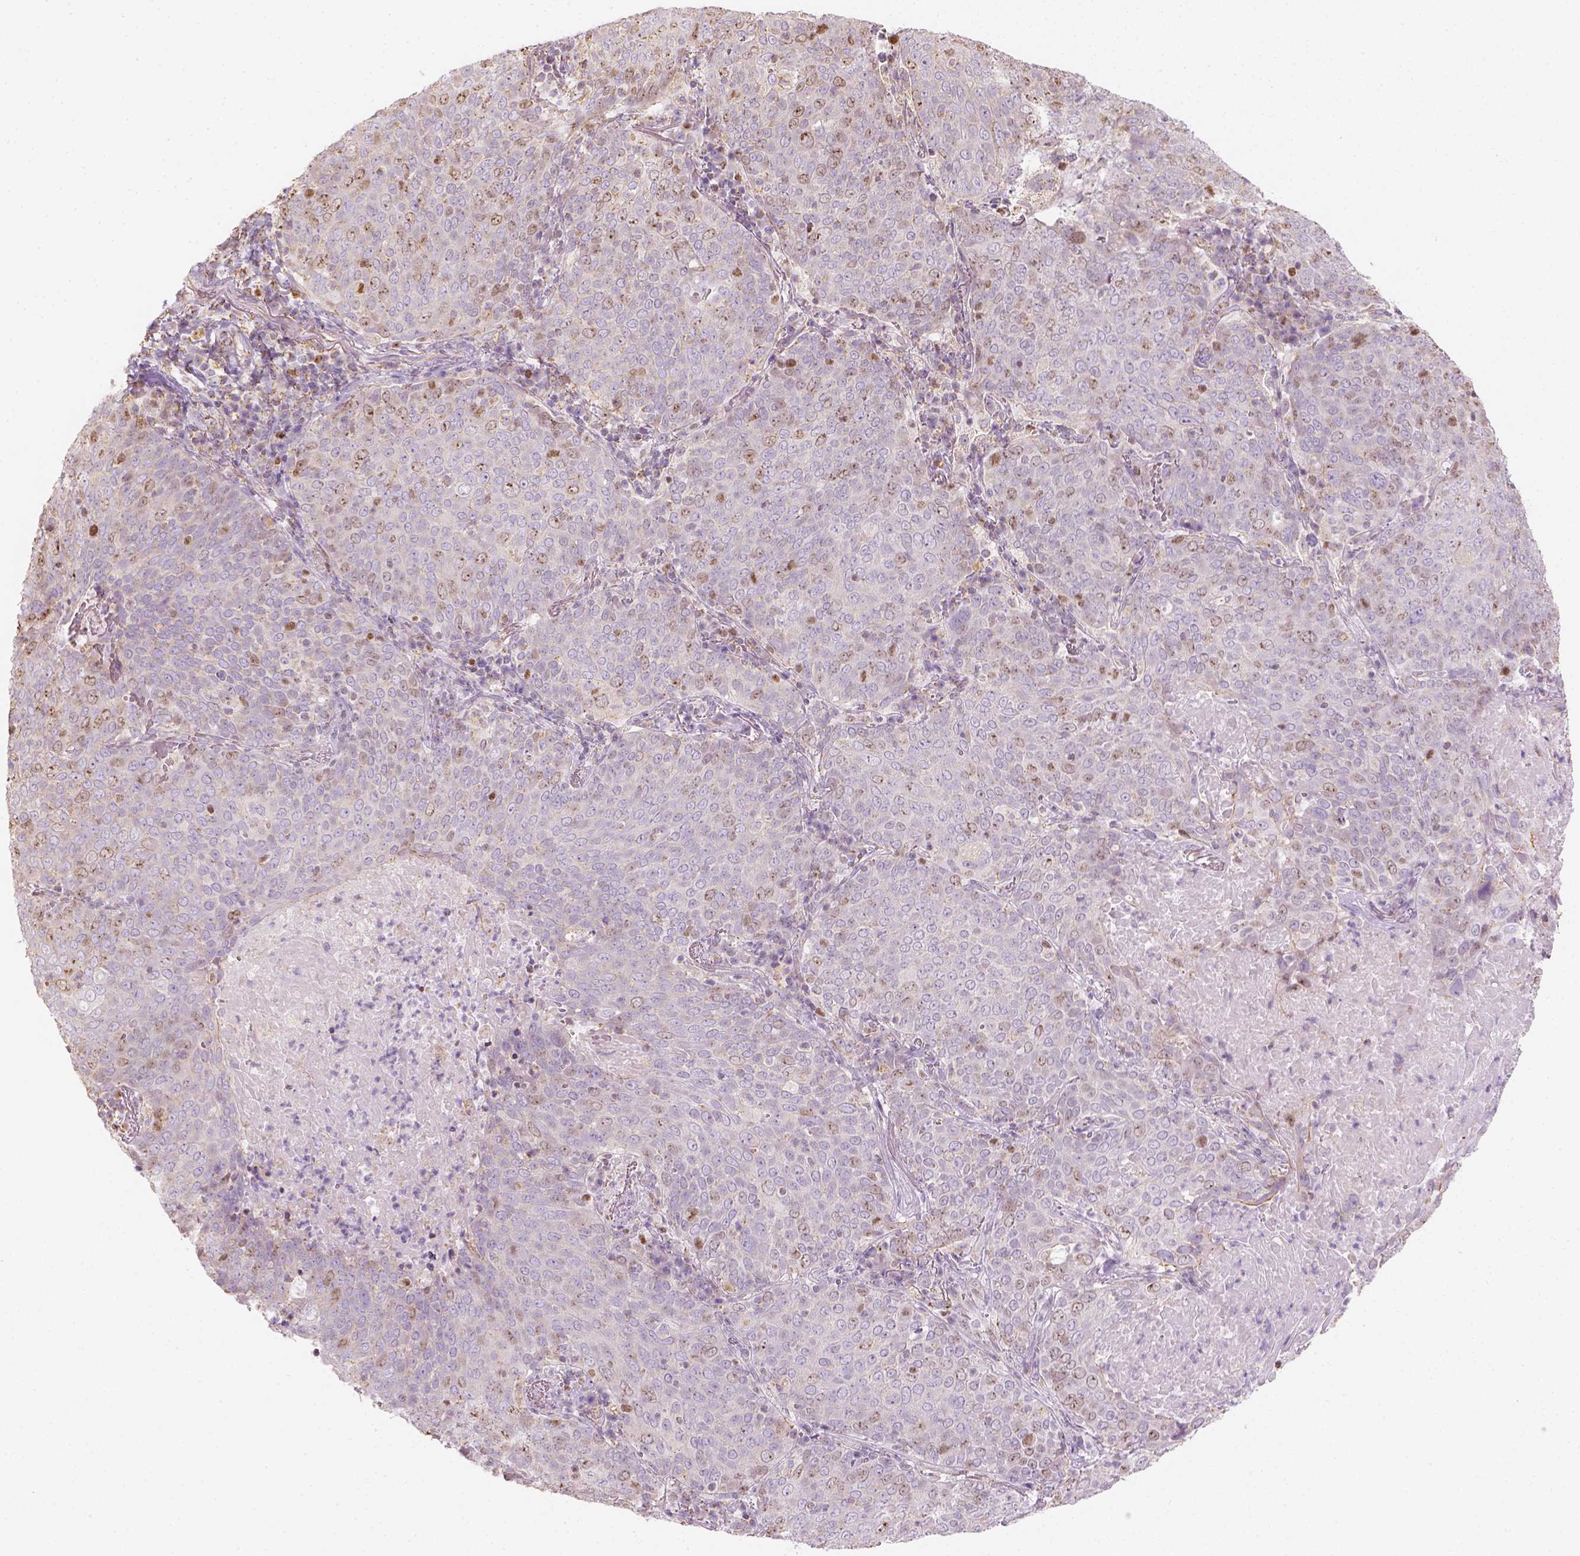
{"staining": {"intensity": "weak", "quantity": "<25%", "location": "nuclear"}, "tissue": "lung cancer", "cell_type": "Tumor cells", "image_type": "cancer", "snomed": [{"axis": "morphology", "description": "Squamous cell carcinoma, NOS"}, {"axis": "topography", "description": "Lung"}], "caption": "DAB (3,3'-diaminobenzidine) immunohistochemical staining of human lung cancer shows no significant expression in tumor cells.", "gene": "LCA5", "patient": {"sex": "male", "age": 82}}